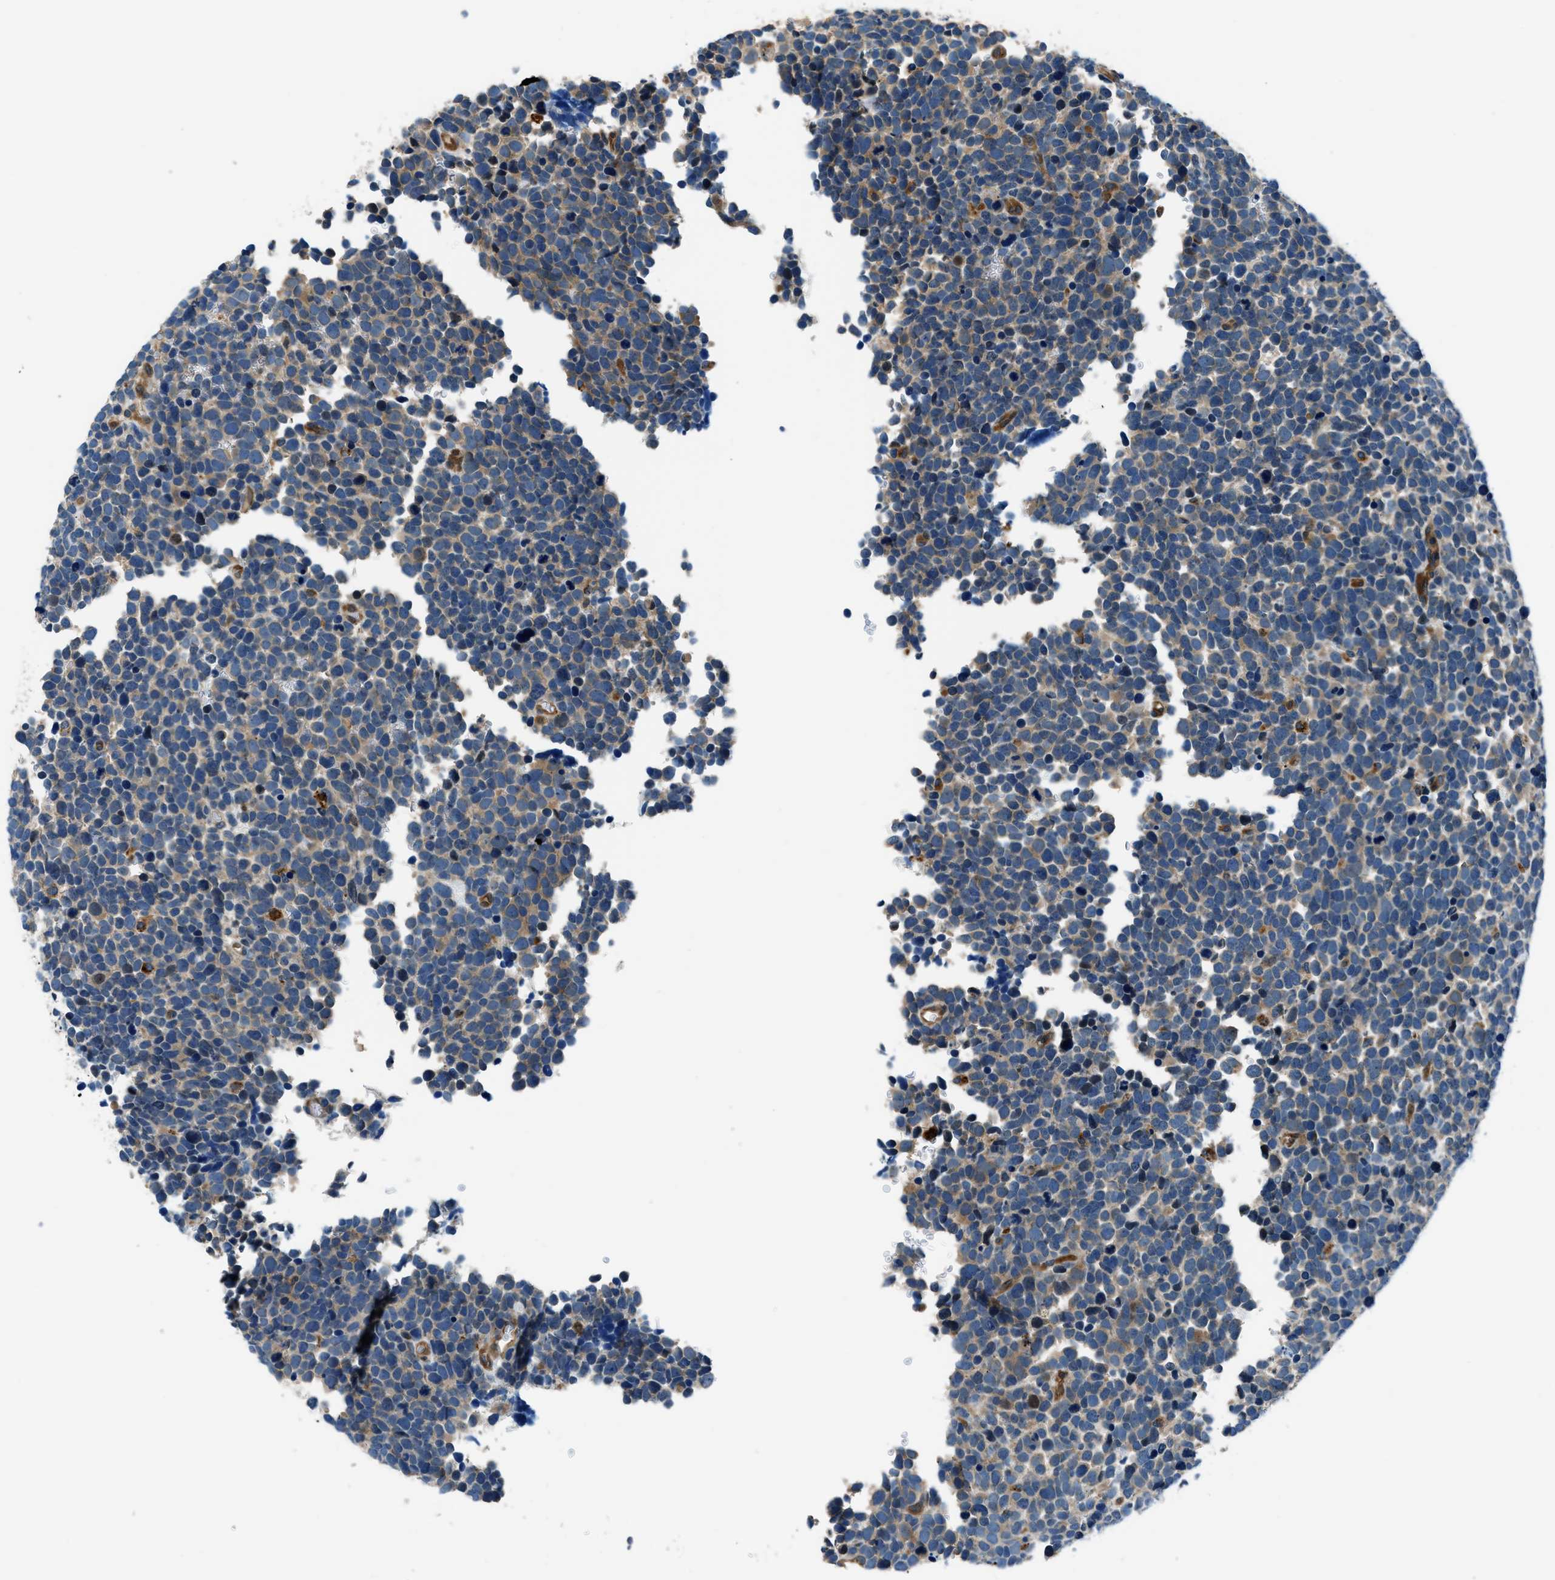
{"staining": {"intensity": "weak", "quantity": "<25%", "location": "cytoplasmic/membranous"}, "tissue": "urothelial cancer", "cell_type": "Tumor cells", "image_type": "cancer", "snomed": [{"axis": "morphology", "description": "Urothelial carcinoma, High grade"}, {"axis": "topography", "description": "Urinary bladder"}], "caption": "Immunohistochemical staining of human high-grade urothelial carcinoma shows no significant staining in tumor cells. (Brightfield microscopy of DAB (3,3'-diaminobenzidine) immunohistochemistry at high magnification).", "gene": "SLC19A2", "patient": {"sex": "female", "age": 82}}